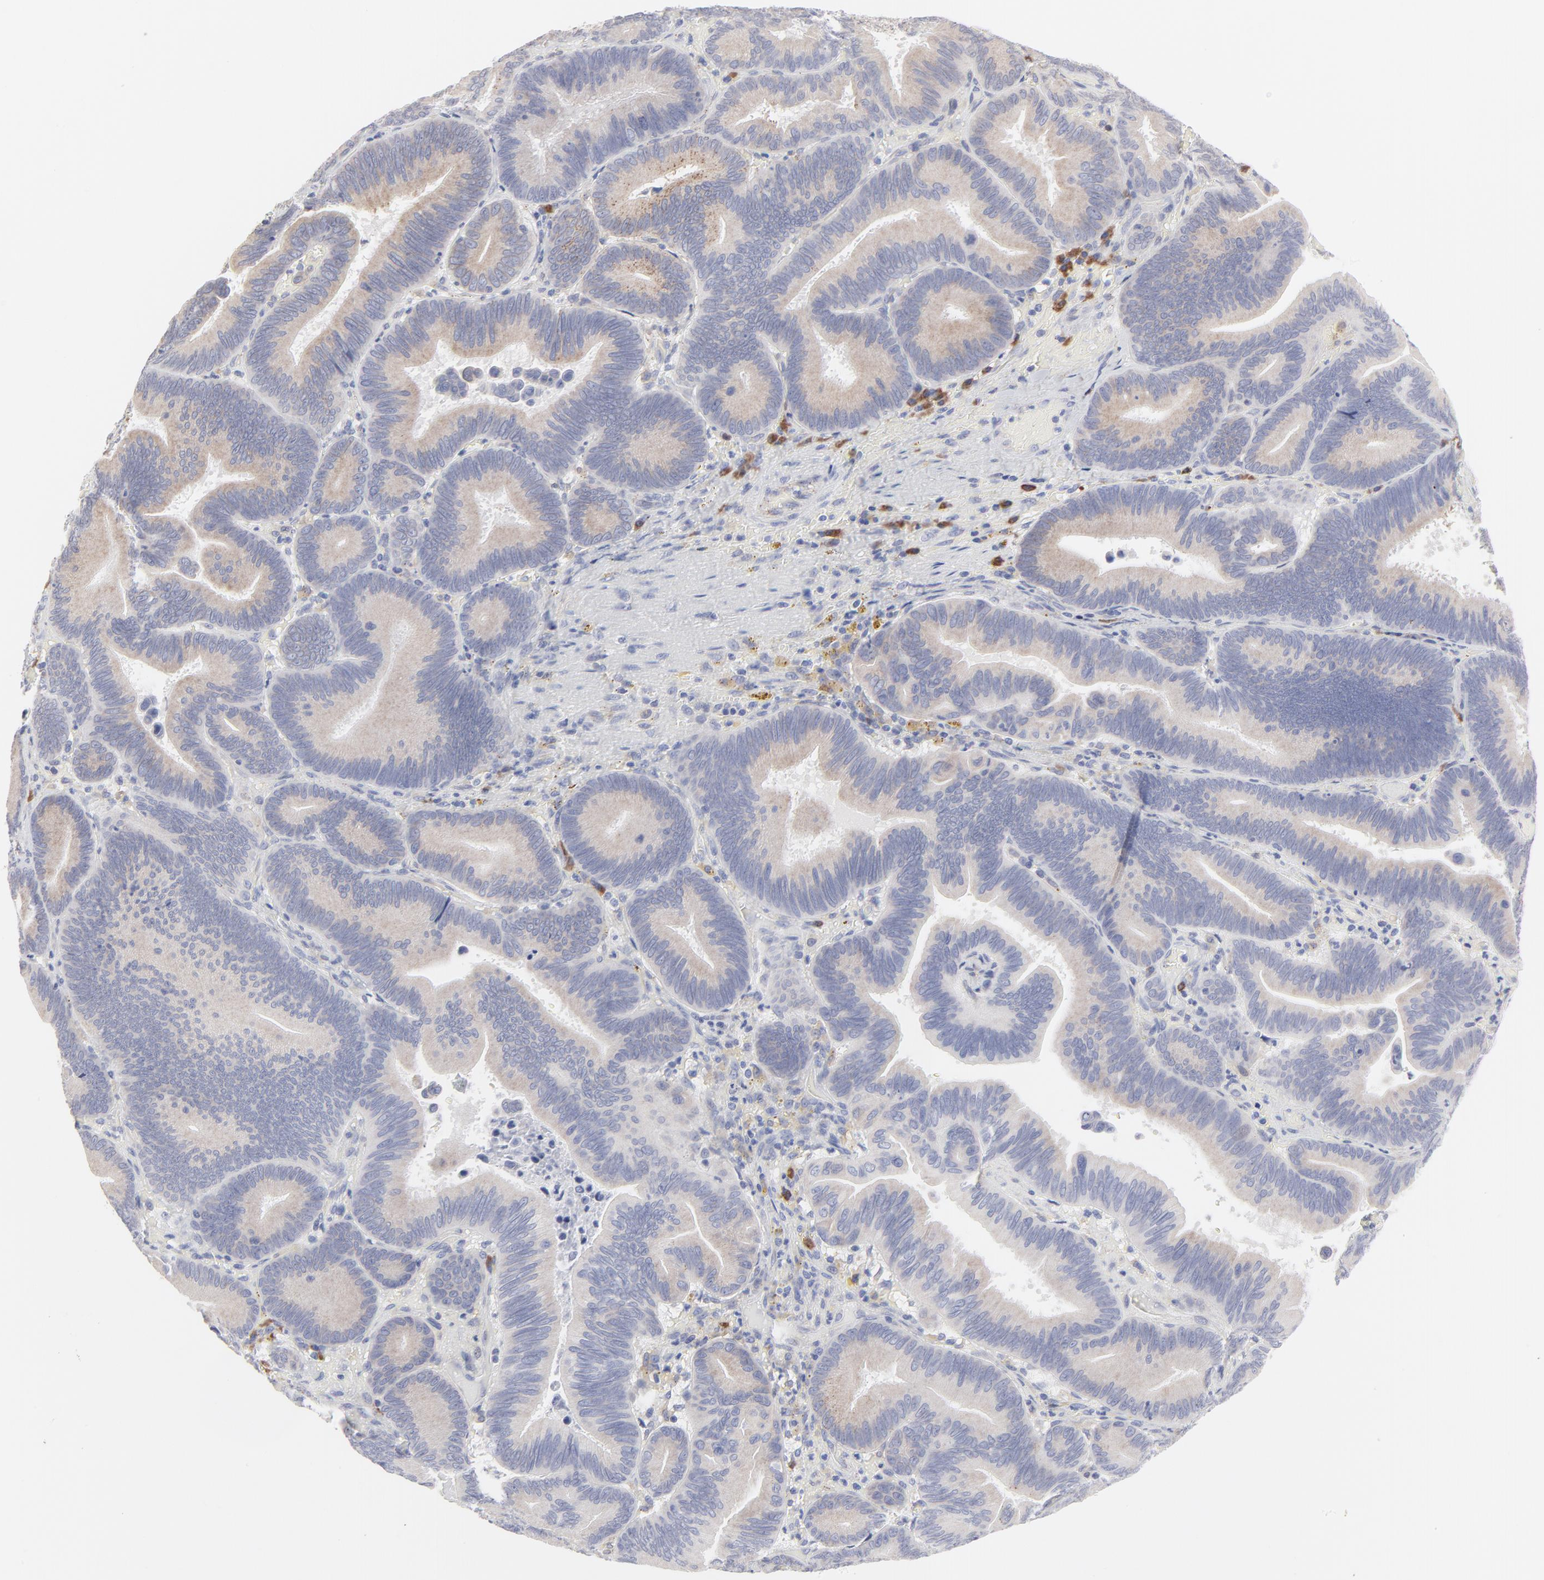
{"staining": {"intensity": "weak", "quantity": ">75%", "location": "cytoplasmic/membranous"}, "tissue": "pancreatic cancer", "cell_type": "Tumor cells", "image_type": "cancer", "snomed": [{"axis": "morphology", "description": "Adenocarcinoma, NOS"}, {"axis": "topography", "description": "Pancreas"}], "caption": "Immunohistochemical staining of human pancreatic cancer shows low levels of weak cytoplasmic/membranous protein expression in approximately >75% of tumor cells.", "gene": "TRIM22", "patient": {"sex": "male", "age": 82}}